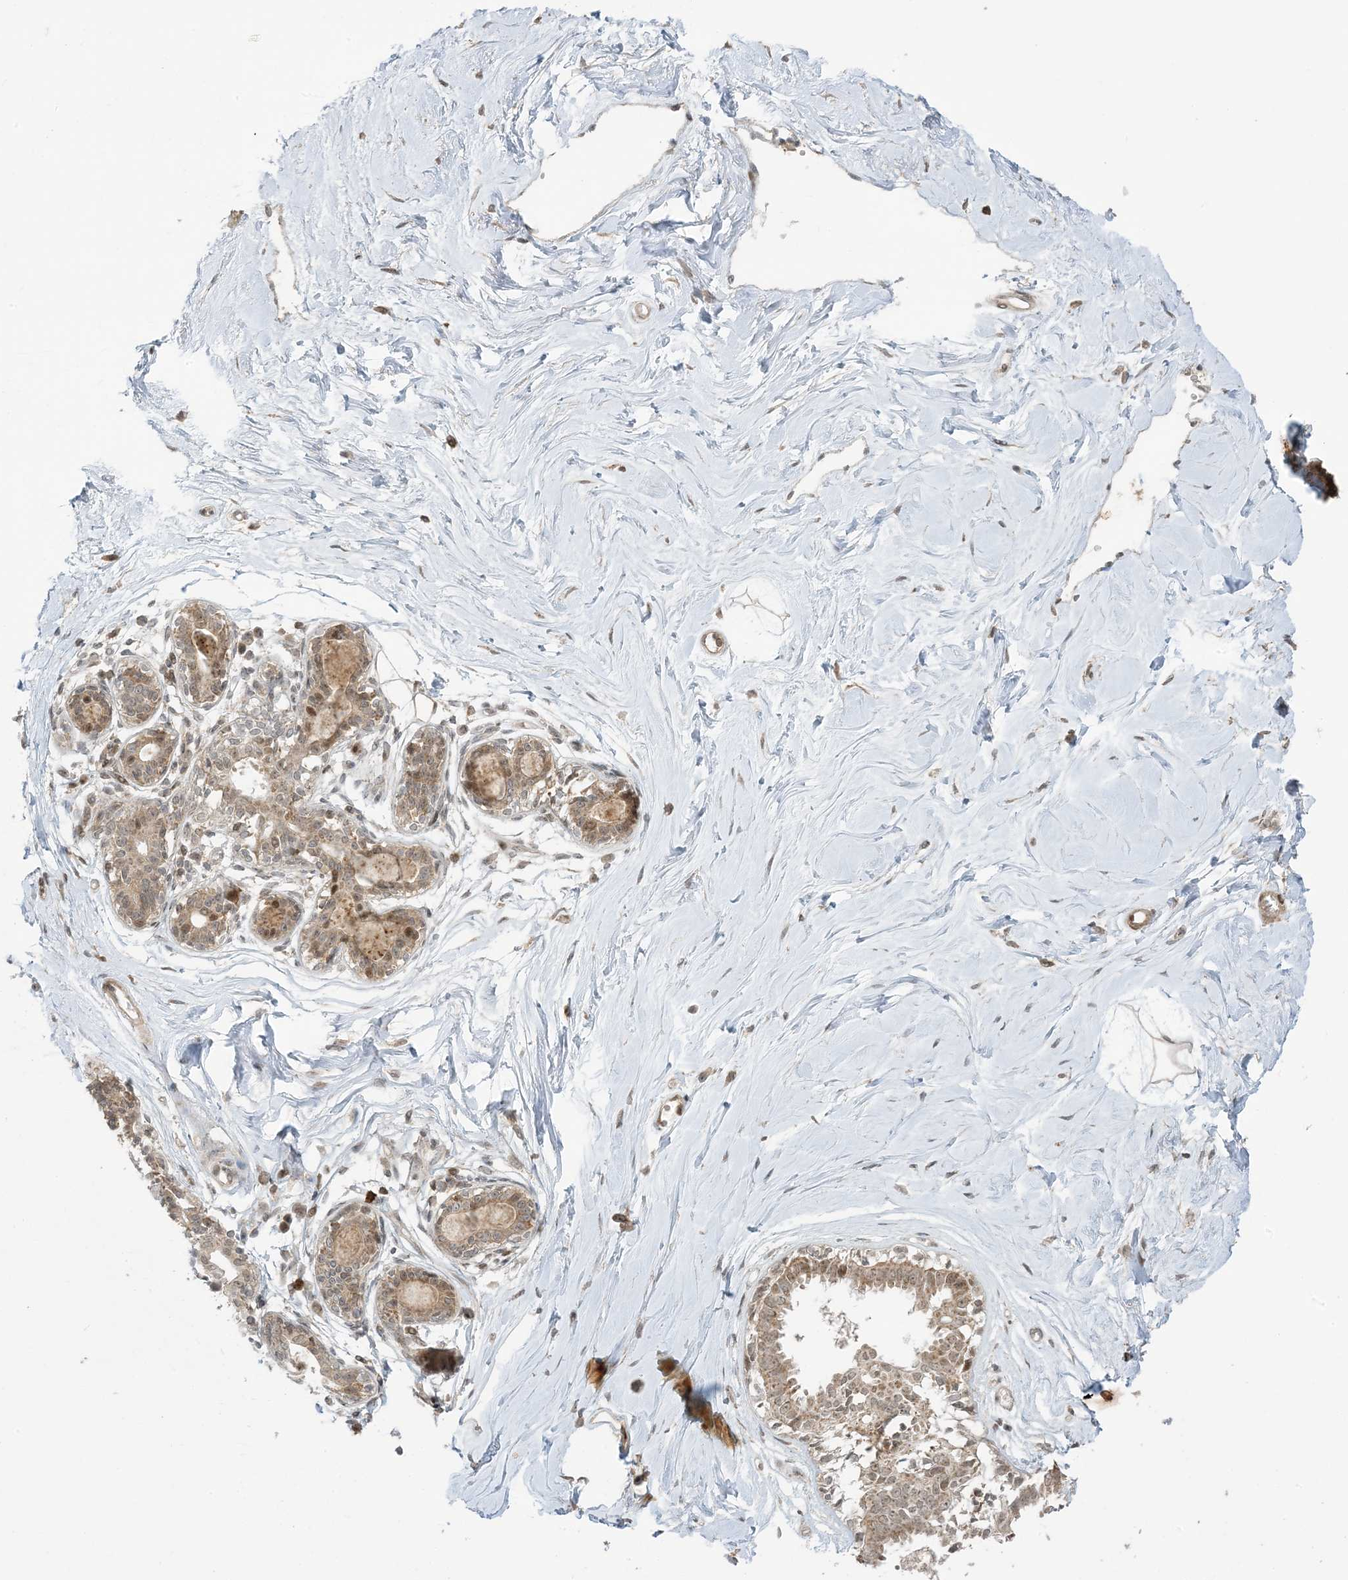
{"staining": {"intensity": "moderate", "quantity": ">75%", "location": "cytoplasmic/membranous"}, "tissue": "breast", "cell_type": "Adipocytes", "image_type": "normal", "snomed": [{"axis": "morphology", "description": "Normal tissue, NOS"}, {"axis": "topography", "description": "Breast"}], "caption": "A micrograph of human breast stained for a protein reveals moderate cytoplasmic/membranous brown staining in adipocytes. The staining is performed using DAB (3,3'-diaminobenzidine) brown chromogen to label protein expression. The nuclei are counter-stained blue using hematoxylin.", "gene": "PHLDB2", "patient": {"sex": "female", "age": 45}}